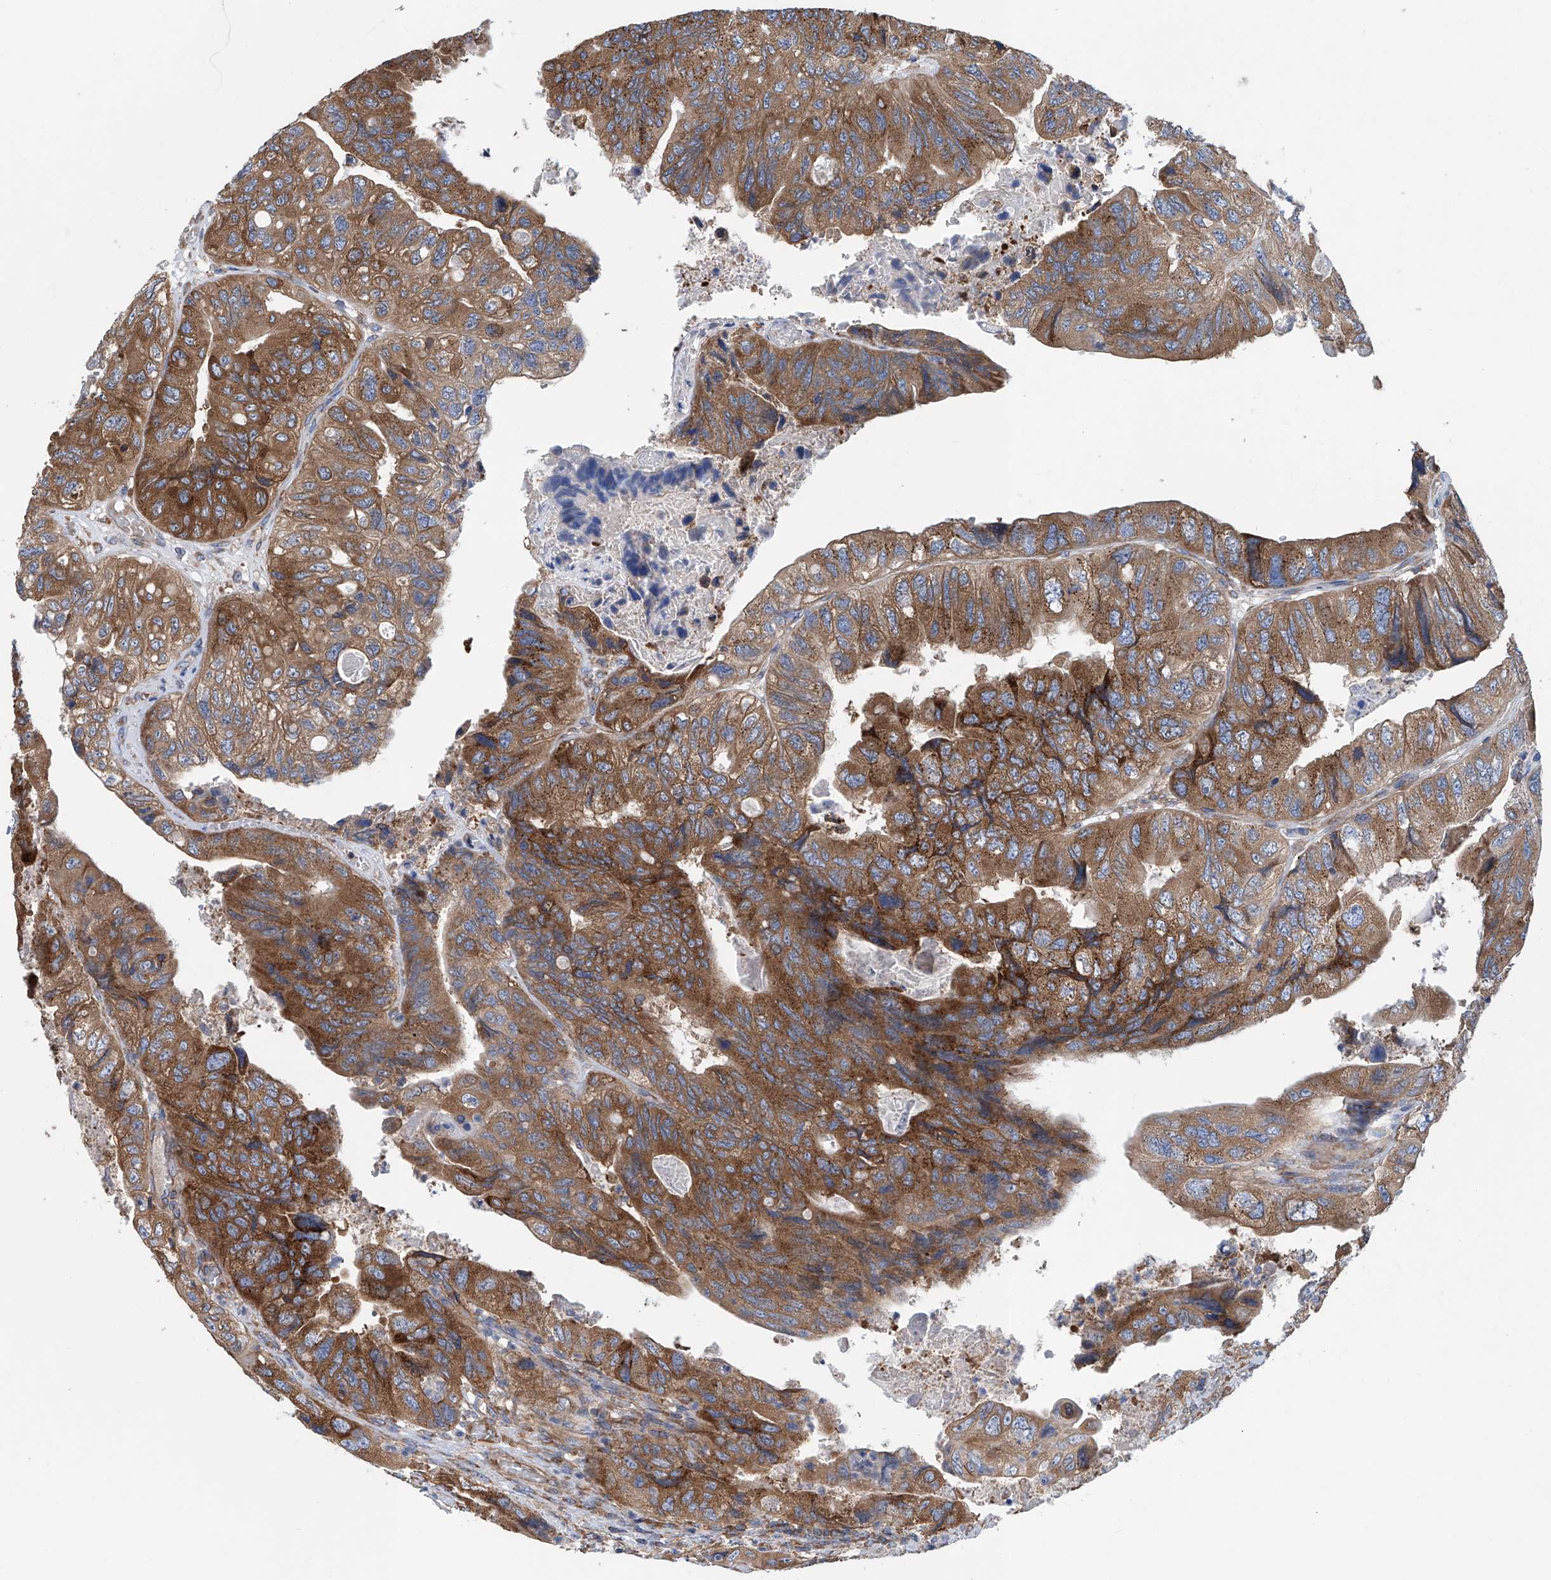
{"staining": {"intensity": "strong", "quantity": ">75%", "location": "cytoplasmic/membranous"}, "tissue": "colorectal cancer", "cell_type": "Tumor cells", "image_type": "cancer", "snomed": [{"axis": "morphology", "description": "Adenocarcinoma, NOS"}, {"axis": "topography", "description": "Rectum"}], "caption": "IHC image of neoplastic tissue: human colorectal cancer stained using IHC exhibits high levels of strong protein expression localized specifically in the cytoplasmic/membranous of tumor cells, appearing as a cytoplasmic/membranous brown color.", "gene": "SENP2", "patient": {"sex": "male", "age": 63}}